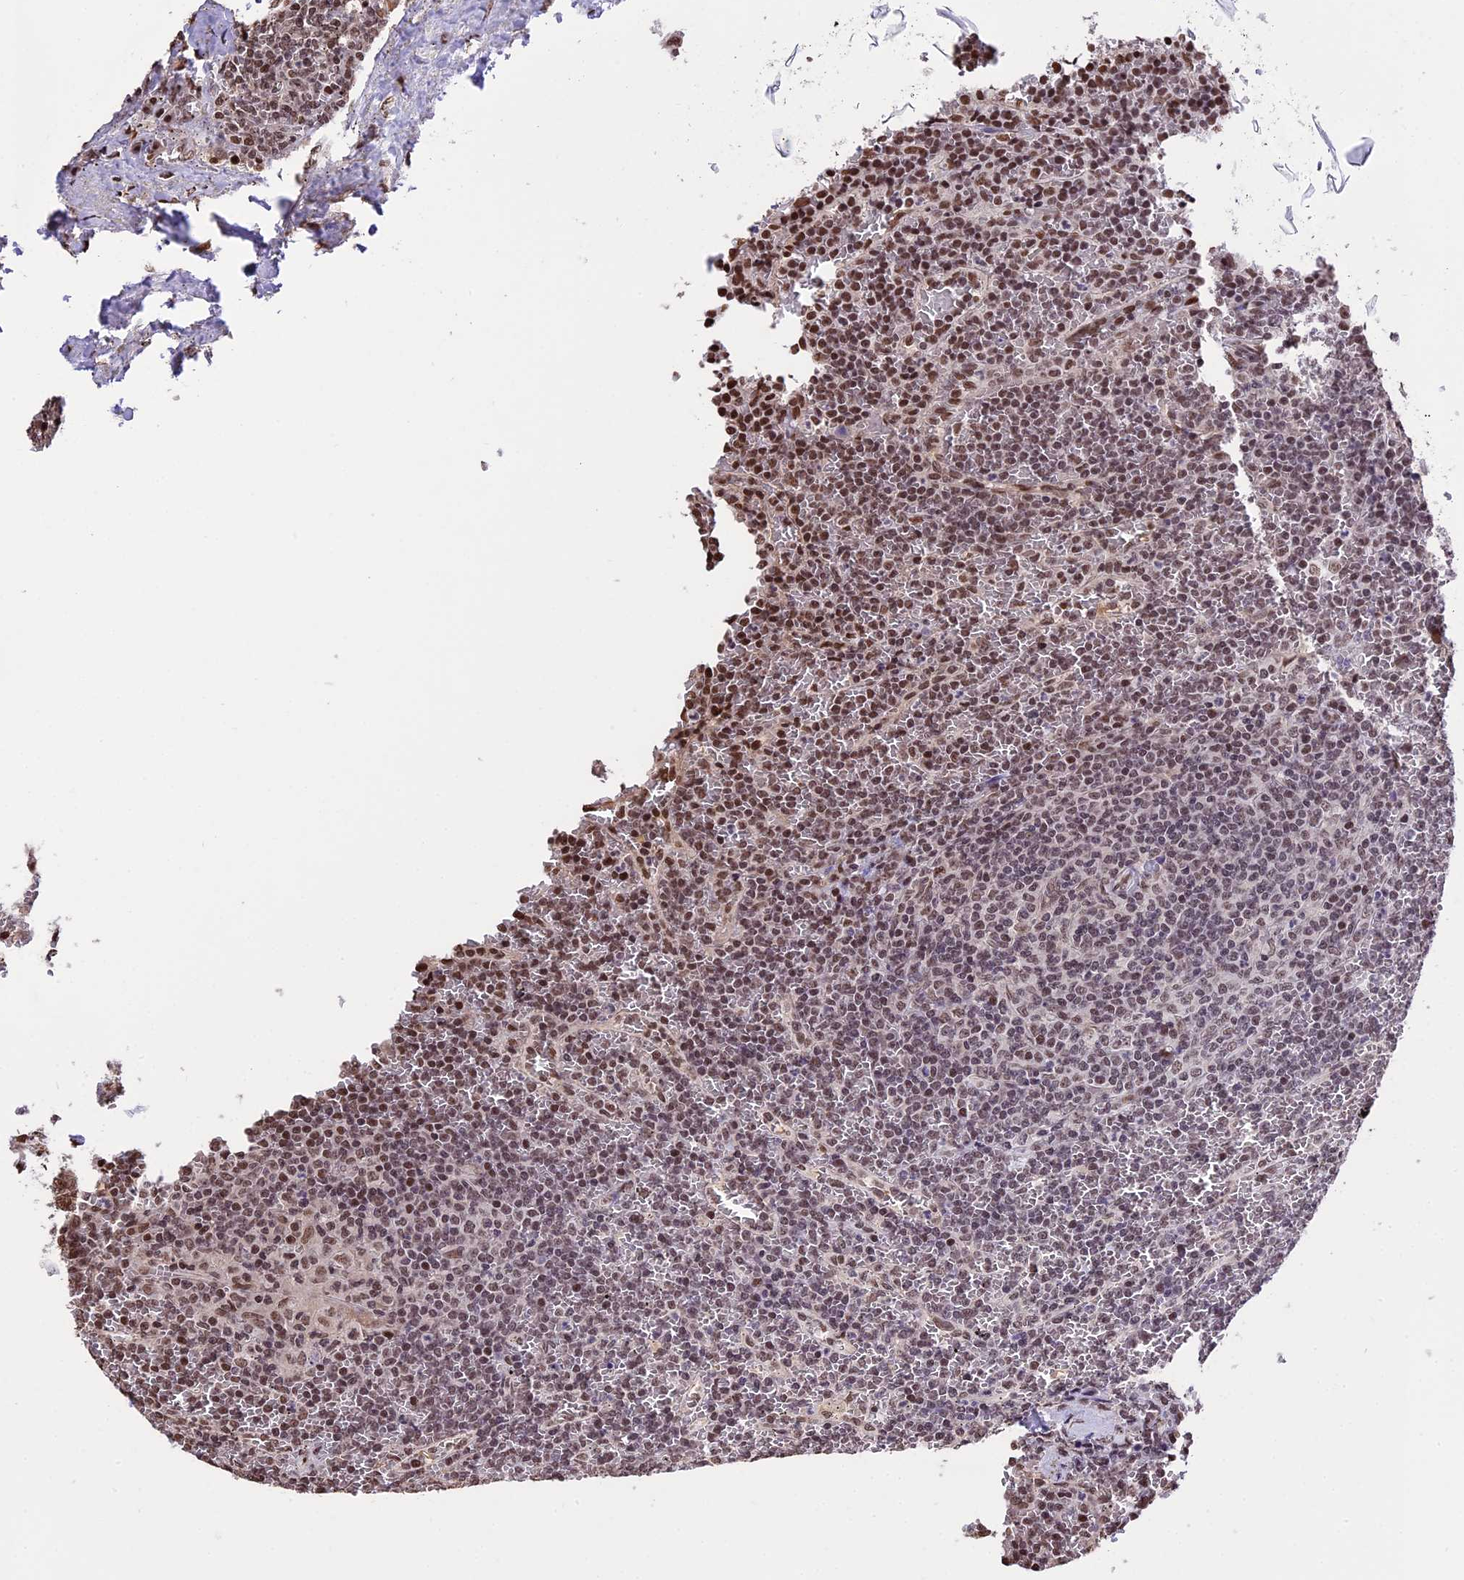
{"staining": {"intensity": "moderate", "quantity": ">75%", "location": "nuclear"}, "tissue": "lymphoma", "cell_type": "Tumor cells", "image_type": "cancer", "snomed": [{"axis": "morphology", "description": "Malignant lymphoma, non-Hodgkin's type, Low grade"}, {"axis": "topography", "description": "Spleen"}], "caption": "The photomicrograph reveals staining of lymphoma, revealing moderate nuclear protein staining (brown color) within tumor cells.", "gene": "POLR3E", "patient": {"sex": "female", "age": 19}}